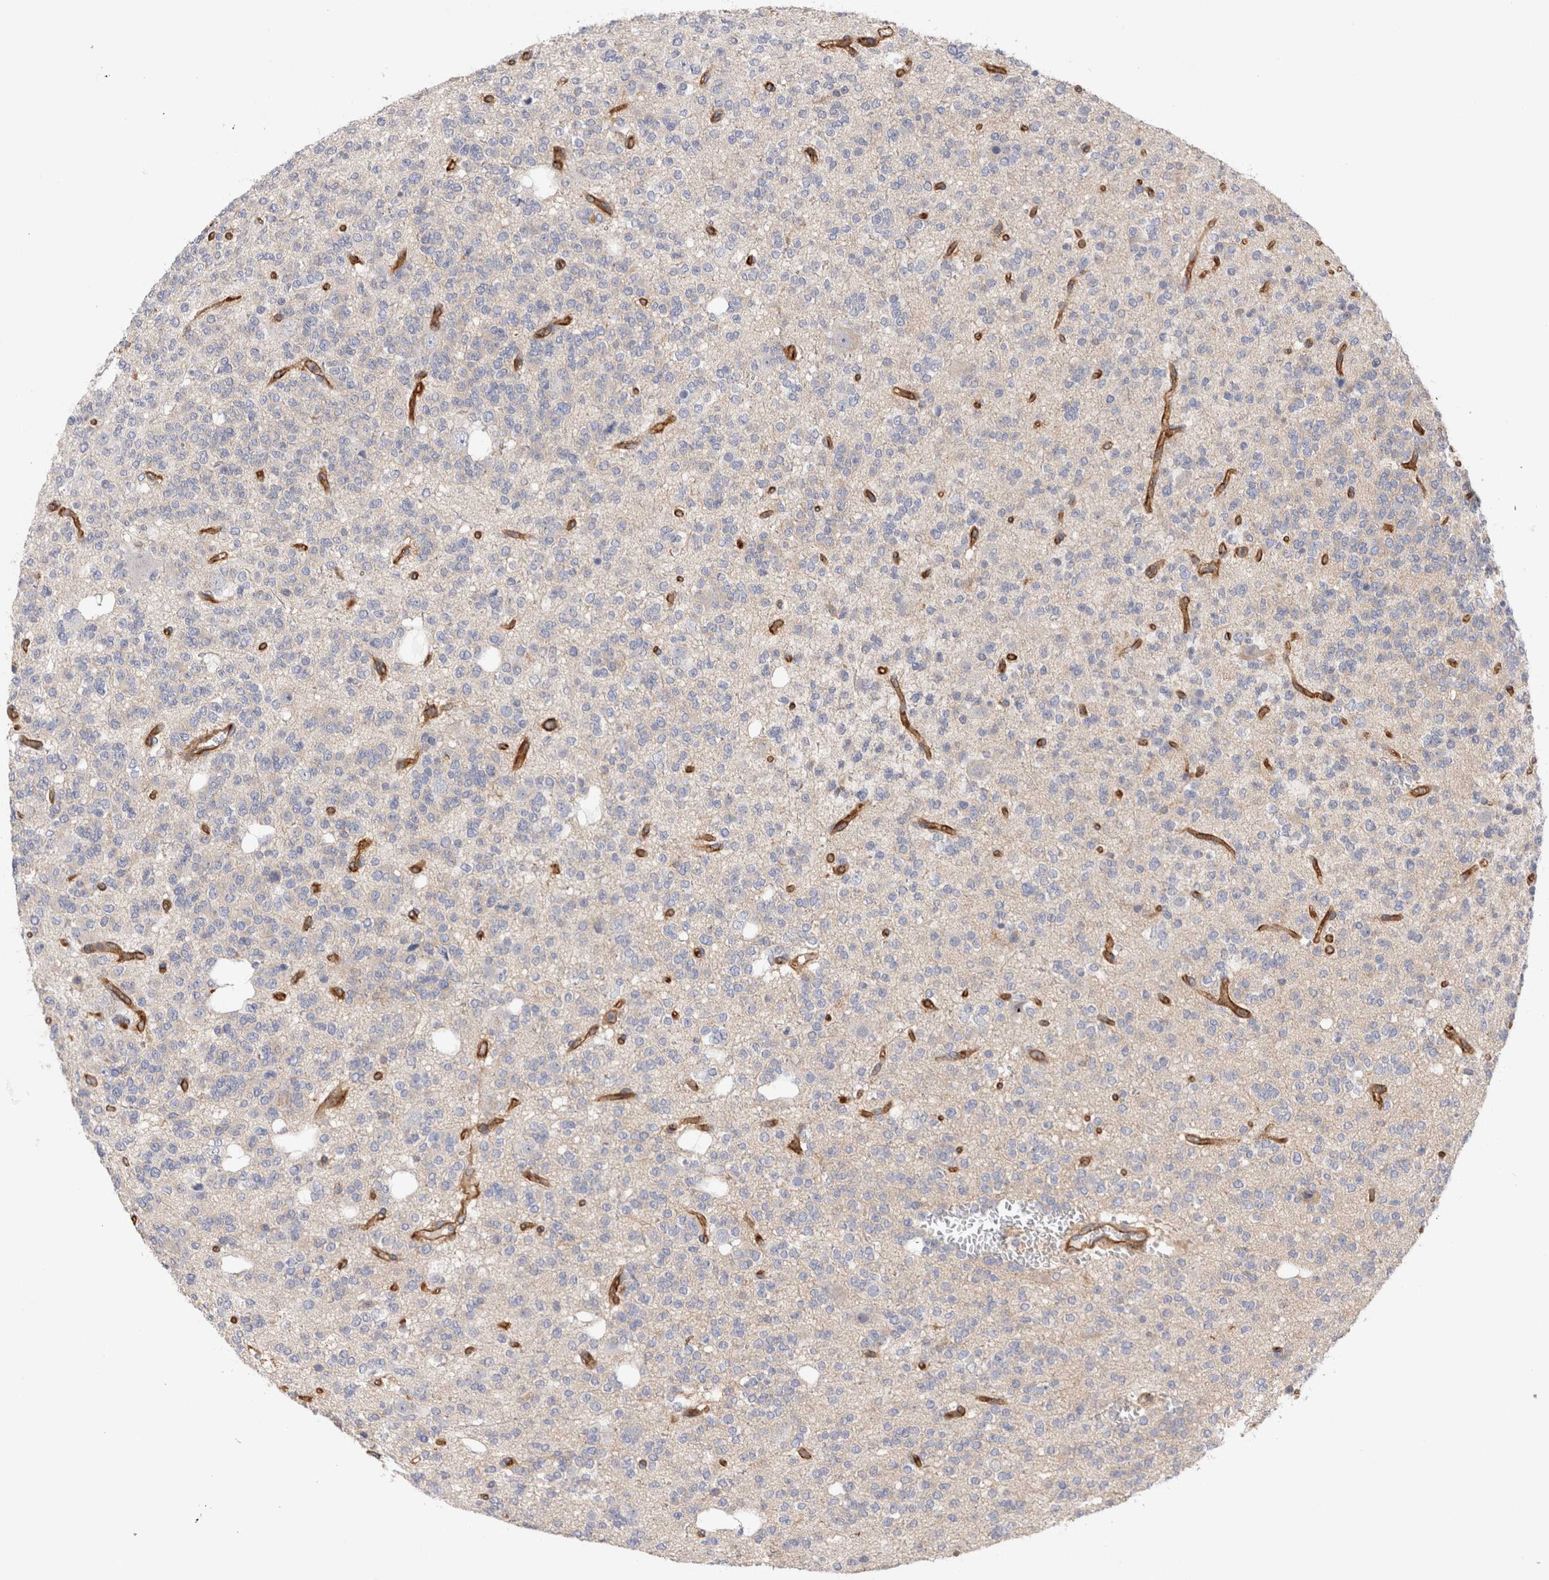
{"staining": {"intensity": "negative", "quantity": "none", "location": "none"}, "tissue": "glioma", "cell_type": "Tumor cells", "image_type": "cancer", "snomed": [{"axis": "morphology", "description": "Glioma, malignant, Low grade"}, {"axis": "topography", "description": "Brain"}], "caption": "Immunohistochemistry micrograph of glioma stained for a protein (brown), which reveals no positivity in tumor cells.", "gene": "BNIP2", "patient": {"sex": "male", "age": 38}}